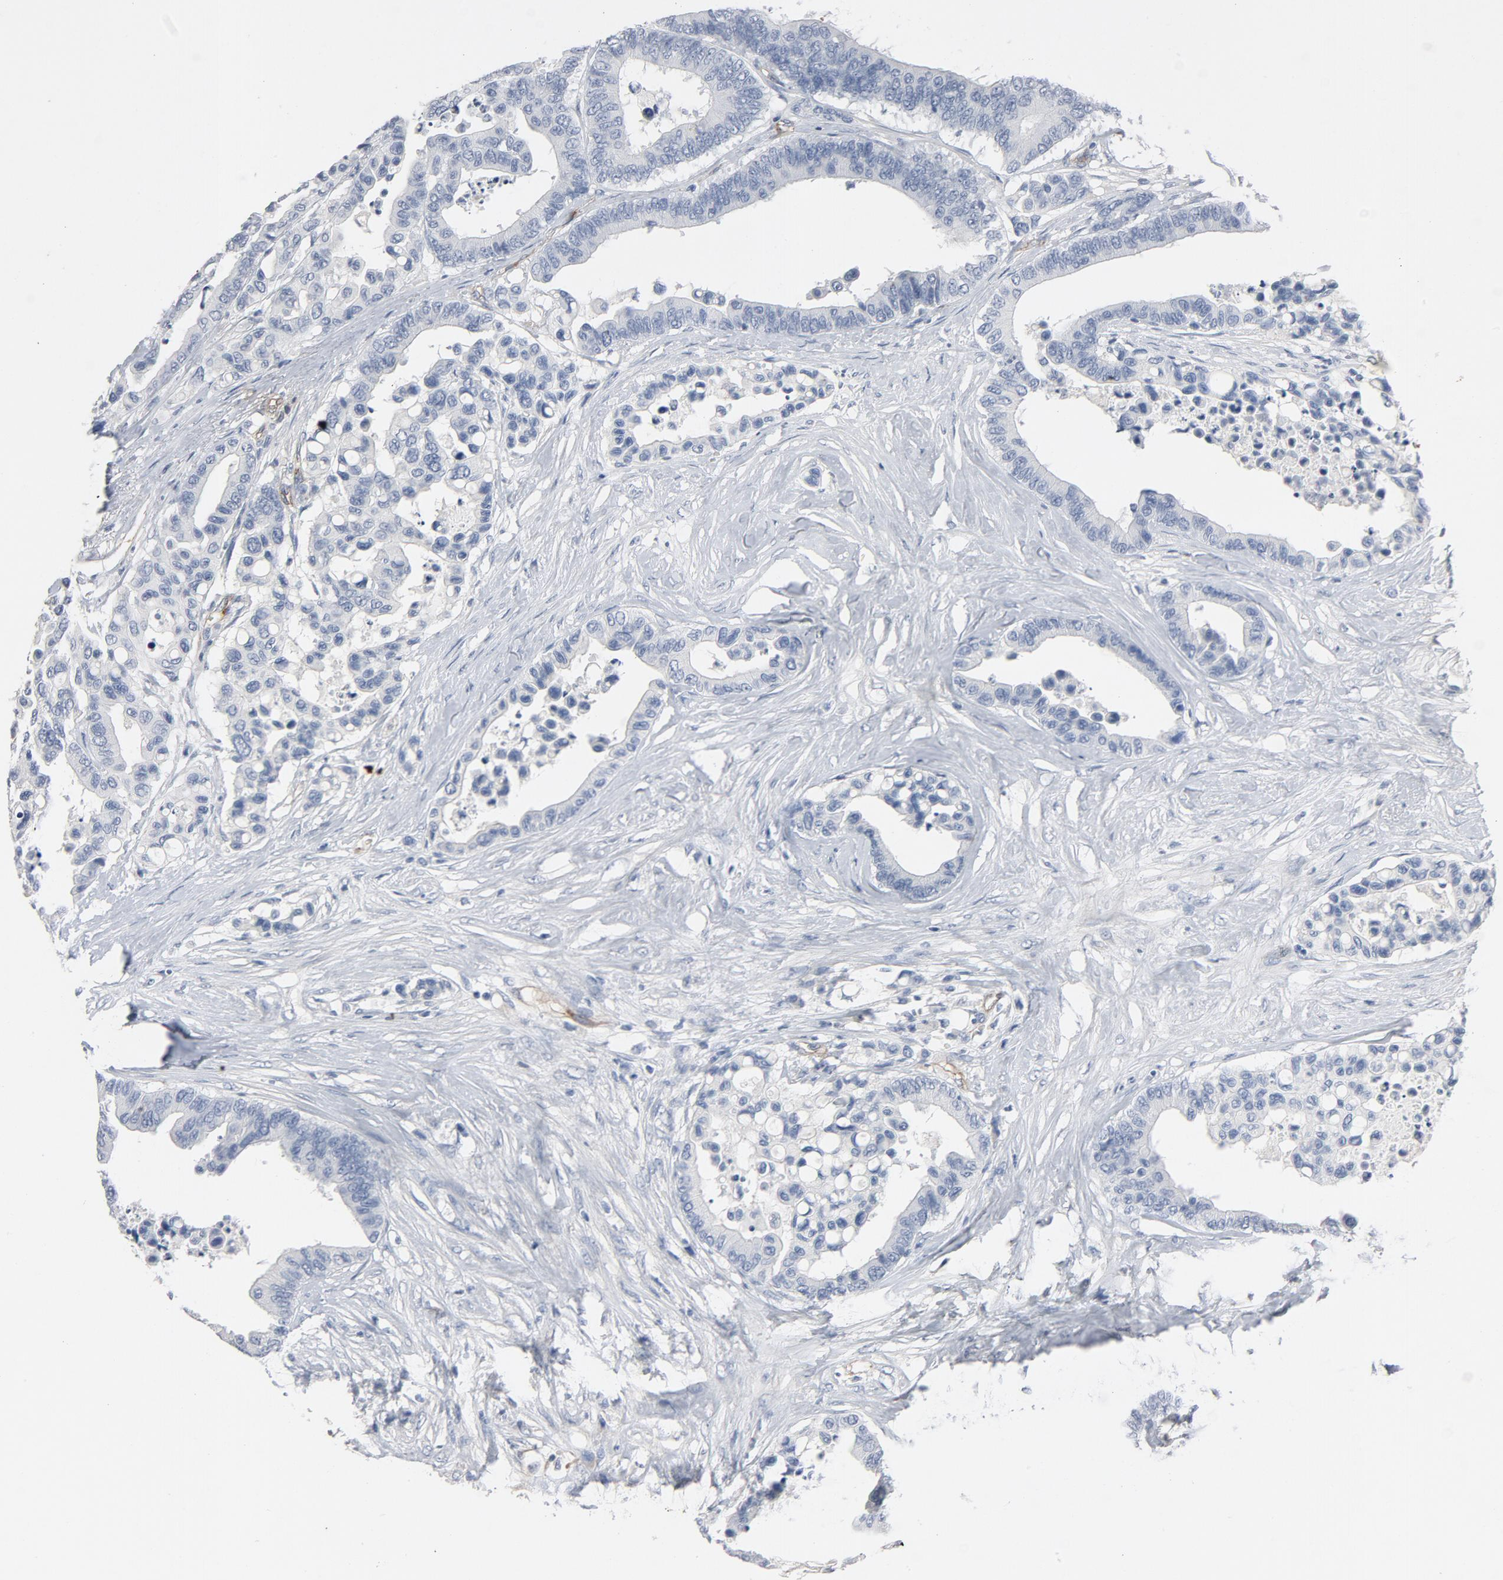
{"staining": {"intensity": "negative", "quantity": "none", "location": "none"}, "tissue": "colorectal cancer", "cell_type": "Tumor cells", "image_type": "cancer", "snomed": [{"axis": "morphology", "description": "Adenocarcinoma, NOS"}, {"axis": "topography", "description": "Colon"}], "caption": "A photomicrograph of human colorectal adenocarcinoma is negative for staining in tumor cells.", "gene": "KDR", "patient": {"sex": "male", "age": 82}}